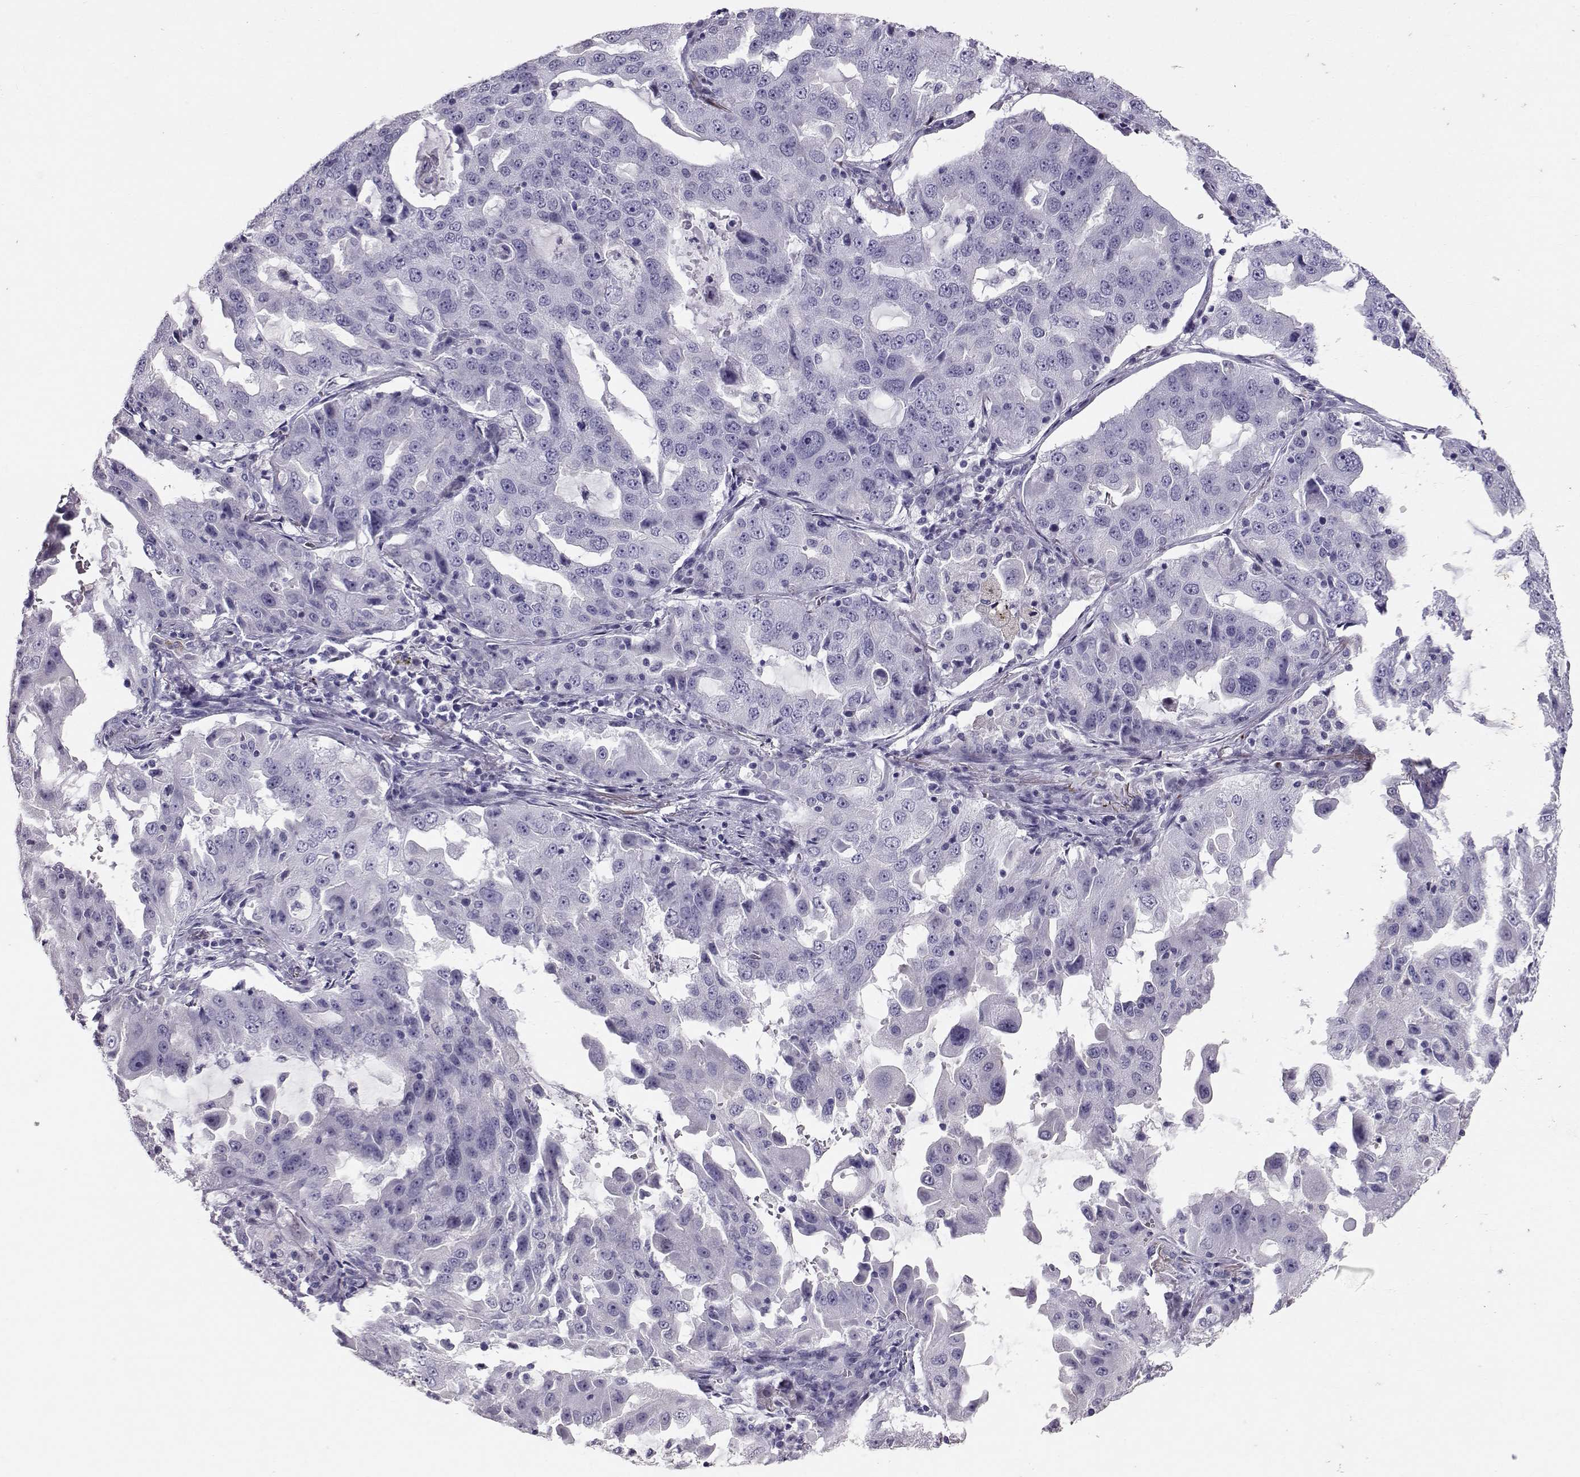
{"staining": {"intensity": "negative", "quantity": "none", "location": "none"}, "tissue": "lung cancer", "cell_type": "Tumor cells", "image_type": "cancer", "snomed": [{"axis": "morphology", "description": "Adenocarcinoma, NOS"}, {"axis": "topography", "description": "Lung"}], "caption": "The image displays no staining of tumor cells in lung cancer (adenocarcinoma).", "gene": "RD3", "patient": {"sex": "female", "age": 61}}